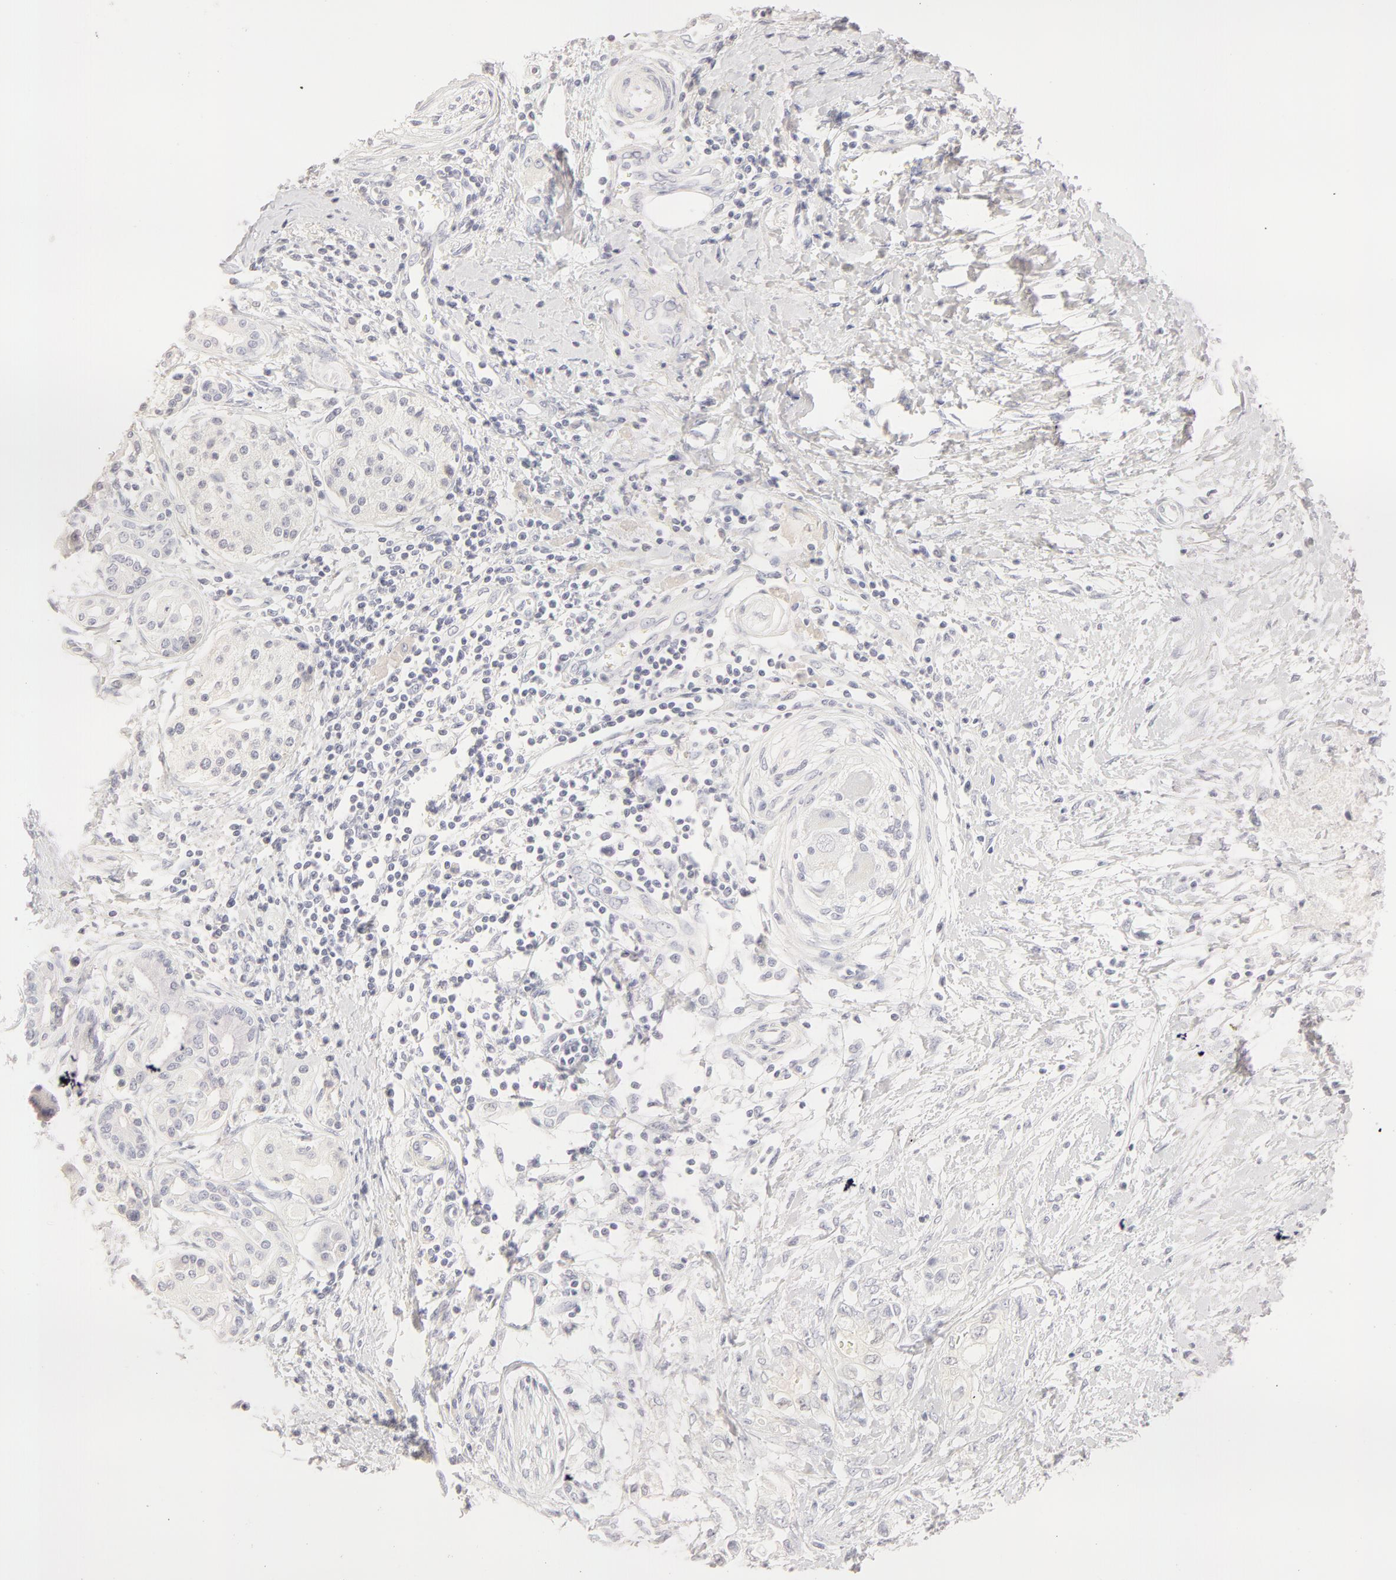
{"staining": {"intensity": "negative", "quantity": "none", "location": "none"}, "tissue": "pancreatic cancer", "cell_type": "Tumor cells", "image_type": "cancer", "snomed": [{"axis": "morphology", "description": "Adenocarcinoma, NOS"}, {"axis": "topography", "description": "Pancreas"}], "caption": "High magnification brightfield microscopy of adenocarcinoma (pancreatic) stained with DAB (brown) and counterstained with hematoxylin (blue): tumor cells show no significant positivity.", "gene": "LGALS7B", "patient": {"sex": "female", "age": 66}}